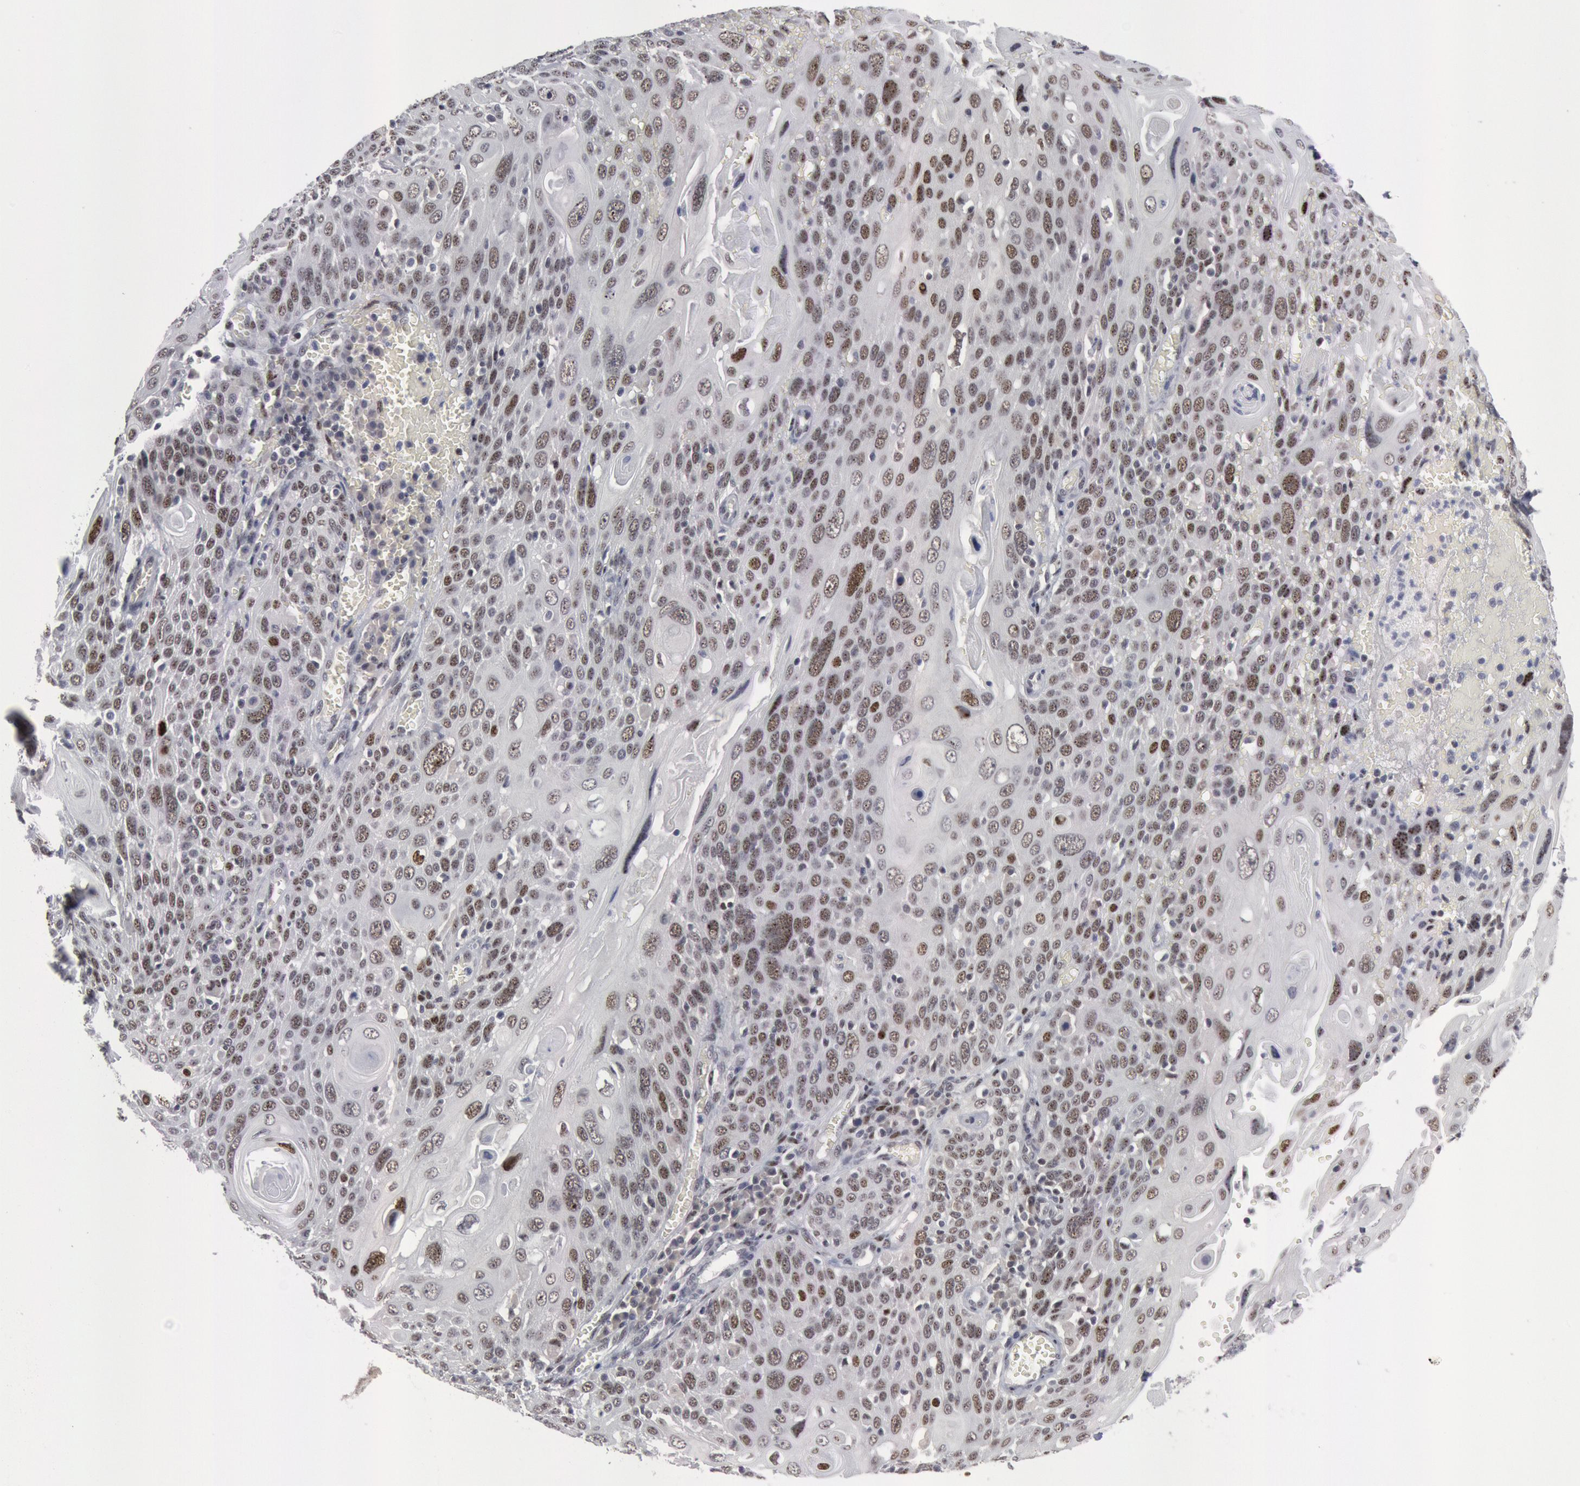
{"staining": {"intensity": "negative", "quantity": "none", "location": "none"}, "tissue": "cervical cancer", "cell_type": "Tumor cells", "image_type": "cancer", "snomed": [{"axis": "morphology", "description": "Squamous cell carcinoma, NOS"}, {"axis": "topography", "description": "Cervix"}], "caption": "Tumor cells show no significant protein positivity in cervical cancer (squamous cell carcinoma).", "gene": "FOXO1", "patient": {"sex": "female", "age": 54}}